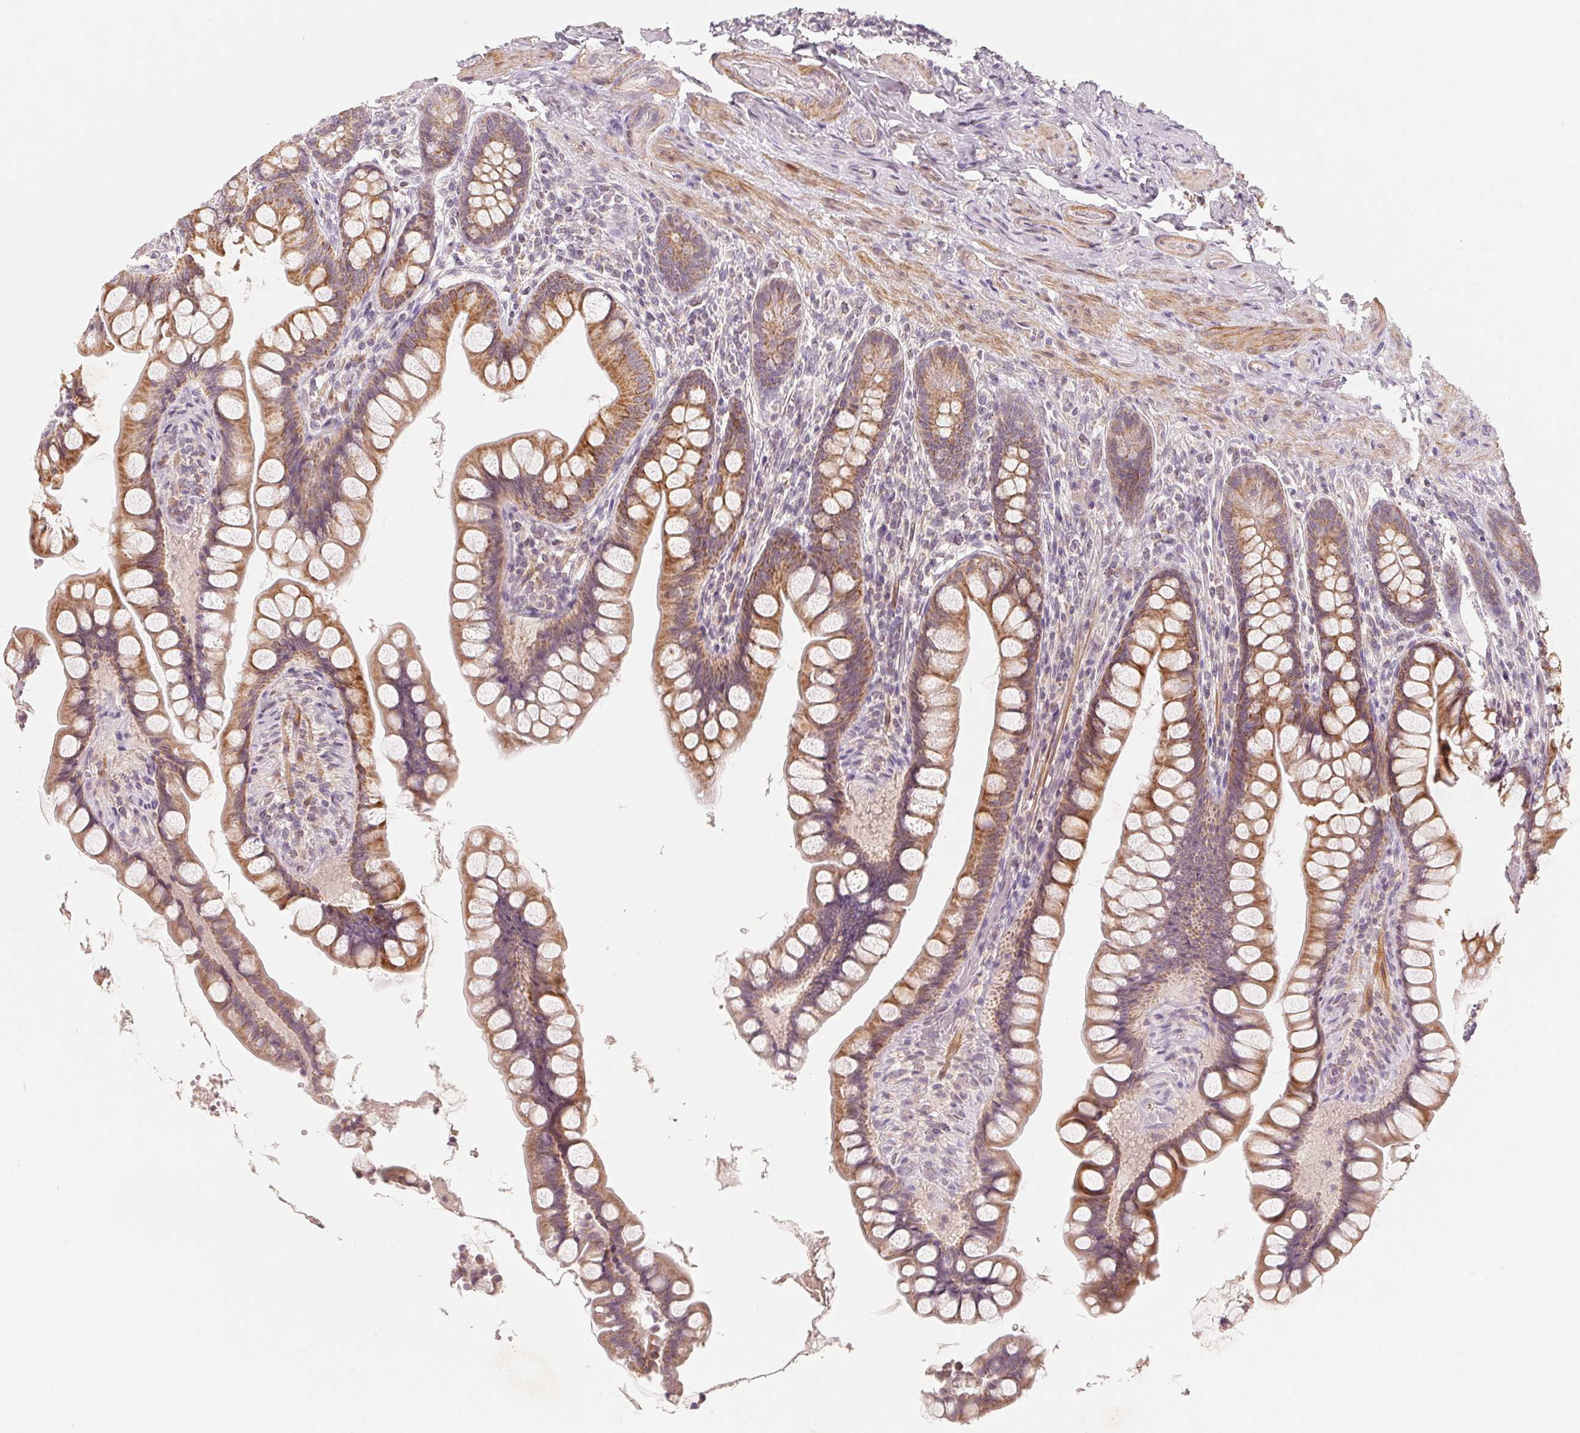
{"staining": {"intensity": "moderate", "quantity": ">75%", "location": "cytoplasmic/membranous"}, "tissue": "small intestine", "cell_type": "Glandular cells", "image_type": "normal", "snomed": [{"axis": "morphology", "description": "Normal tissue, NOS"}, {"axis": "topography", "description": "Small intestine"}], "caption": "Brown immunohistochemical staining in unremarkable human small intestine displays moderate cytoplasmic/membranous positivity in approximately >75% of glandular cells.", "gene": "GHITM", "patient": {"sex": "male", "age": 70}}